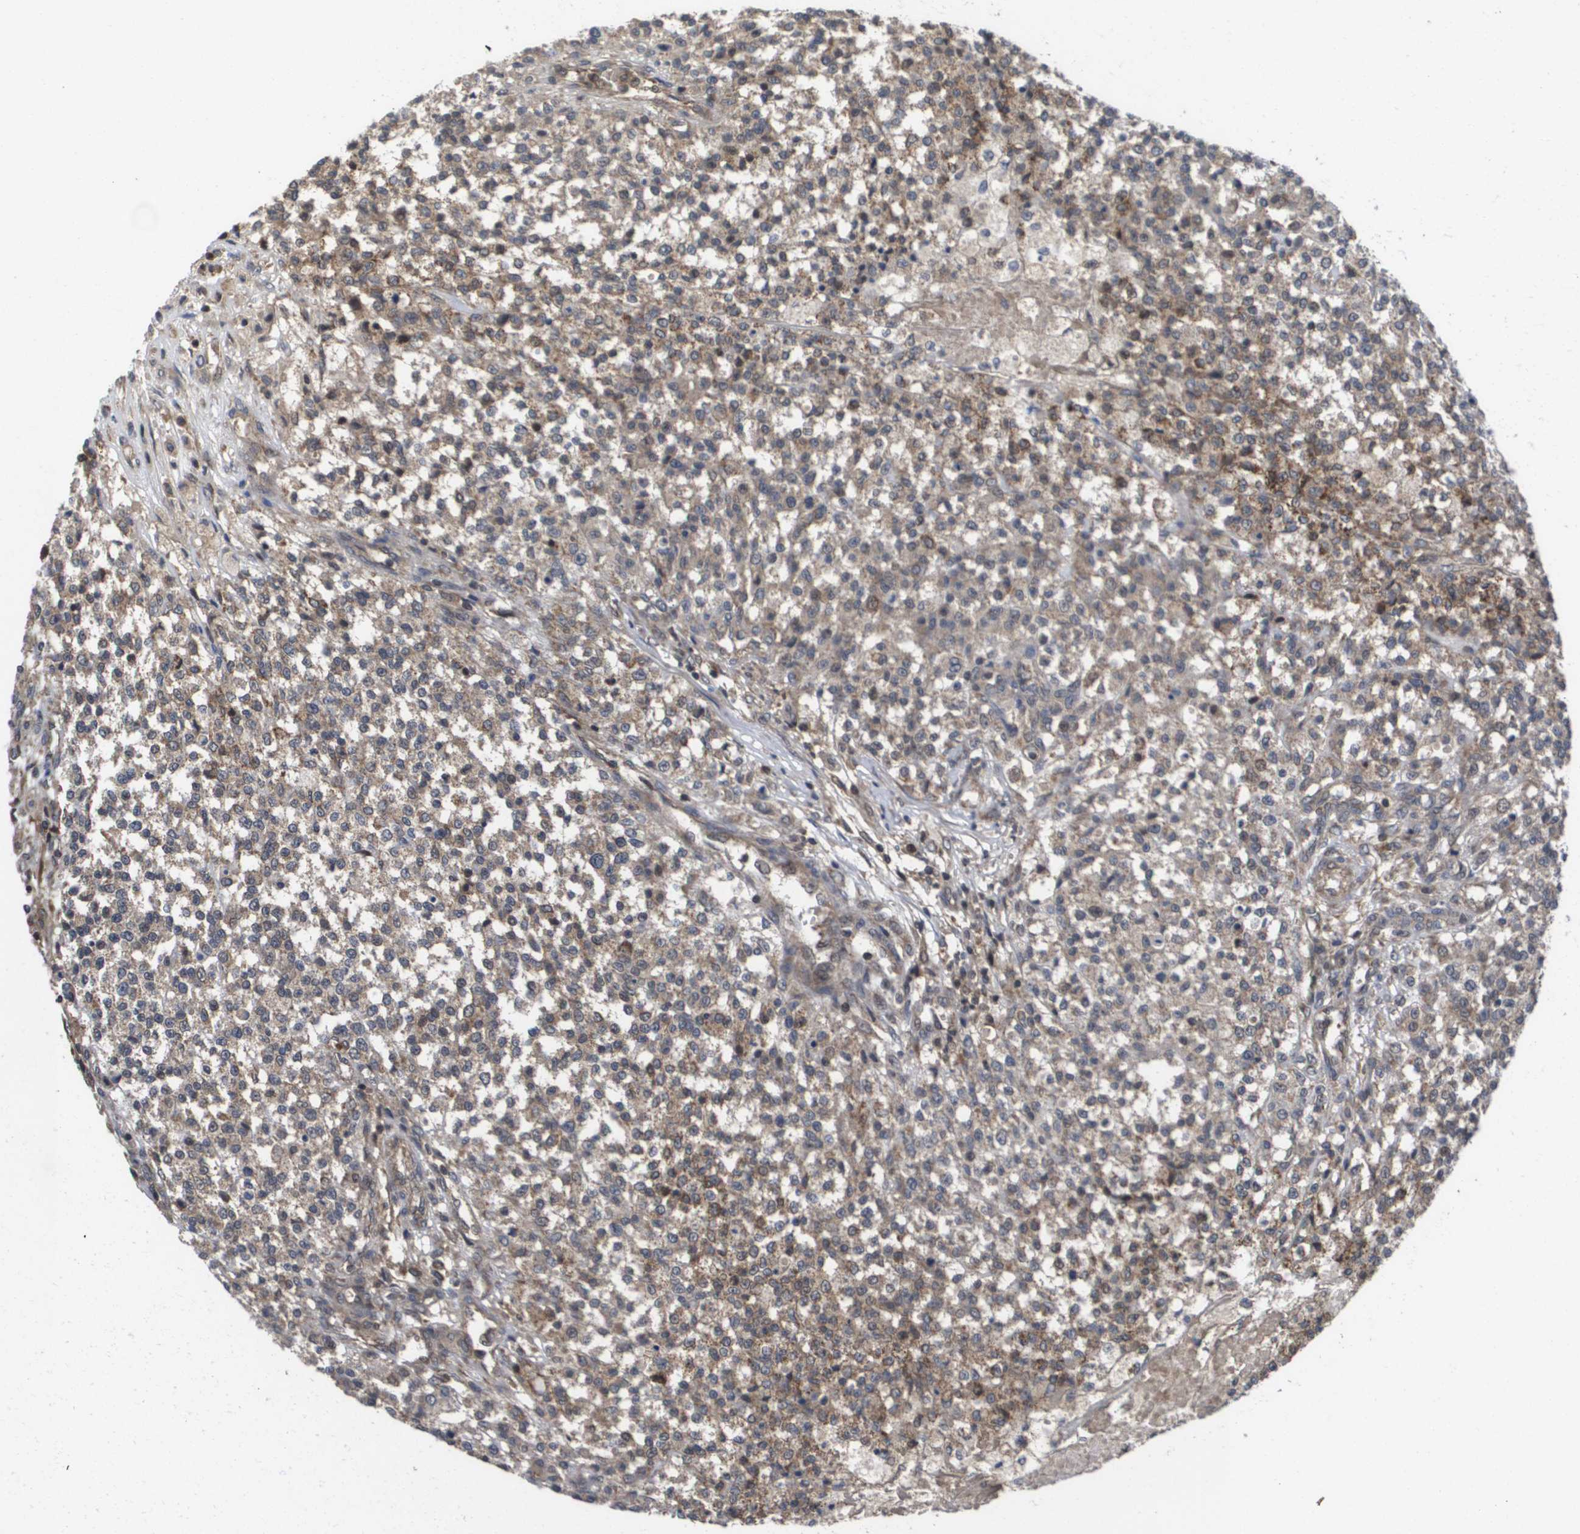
{"staining": {"intensity": "moderate", "quantity": "25%-75%", "location": "cytoplasmic/membranous"}, "tissue": "testis cancer", "cell_type": "Tumor cells", "image_type": "cancer", "snomed": [{"axis": "morphology", "description": "Seminoma, NOS"}, {"axis": "topography", "description": "Testis"}], "caption": "Testis cancer stained with a protein marker reveals moderate staining in tumor cells.", "gene": "RBM38", "patient": {"sex": "male", "age": 59}}